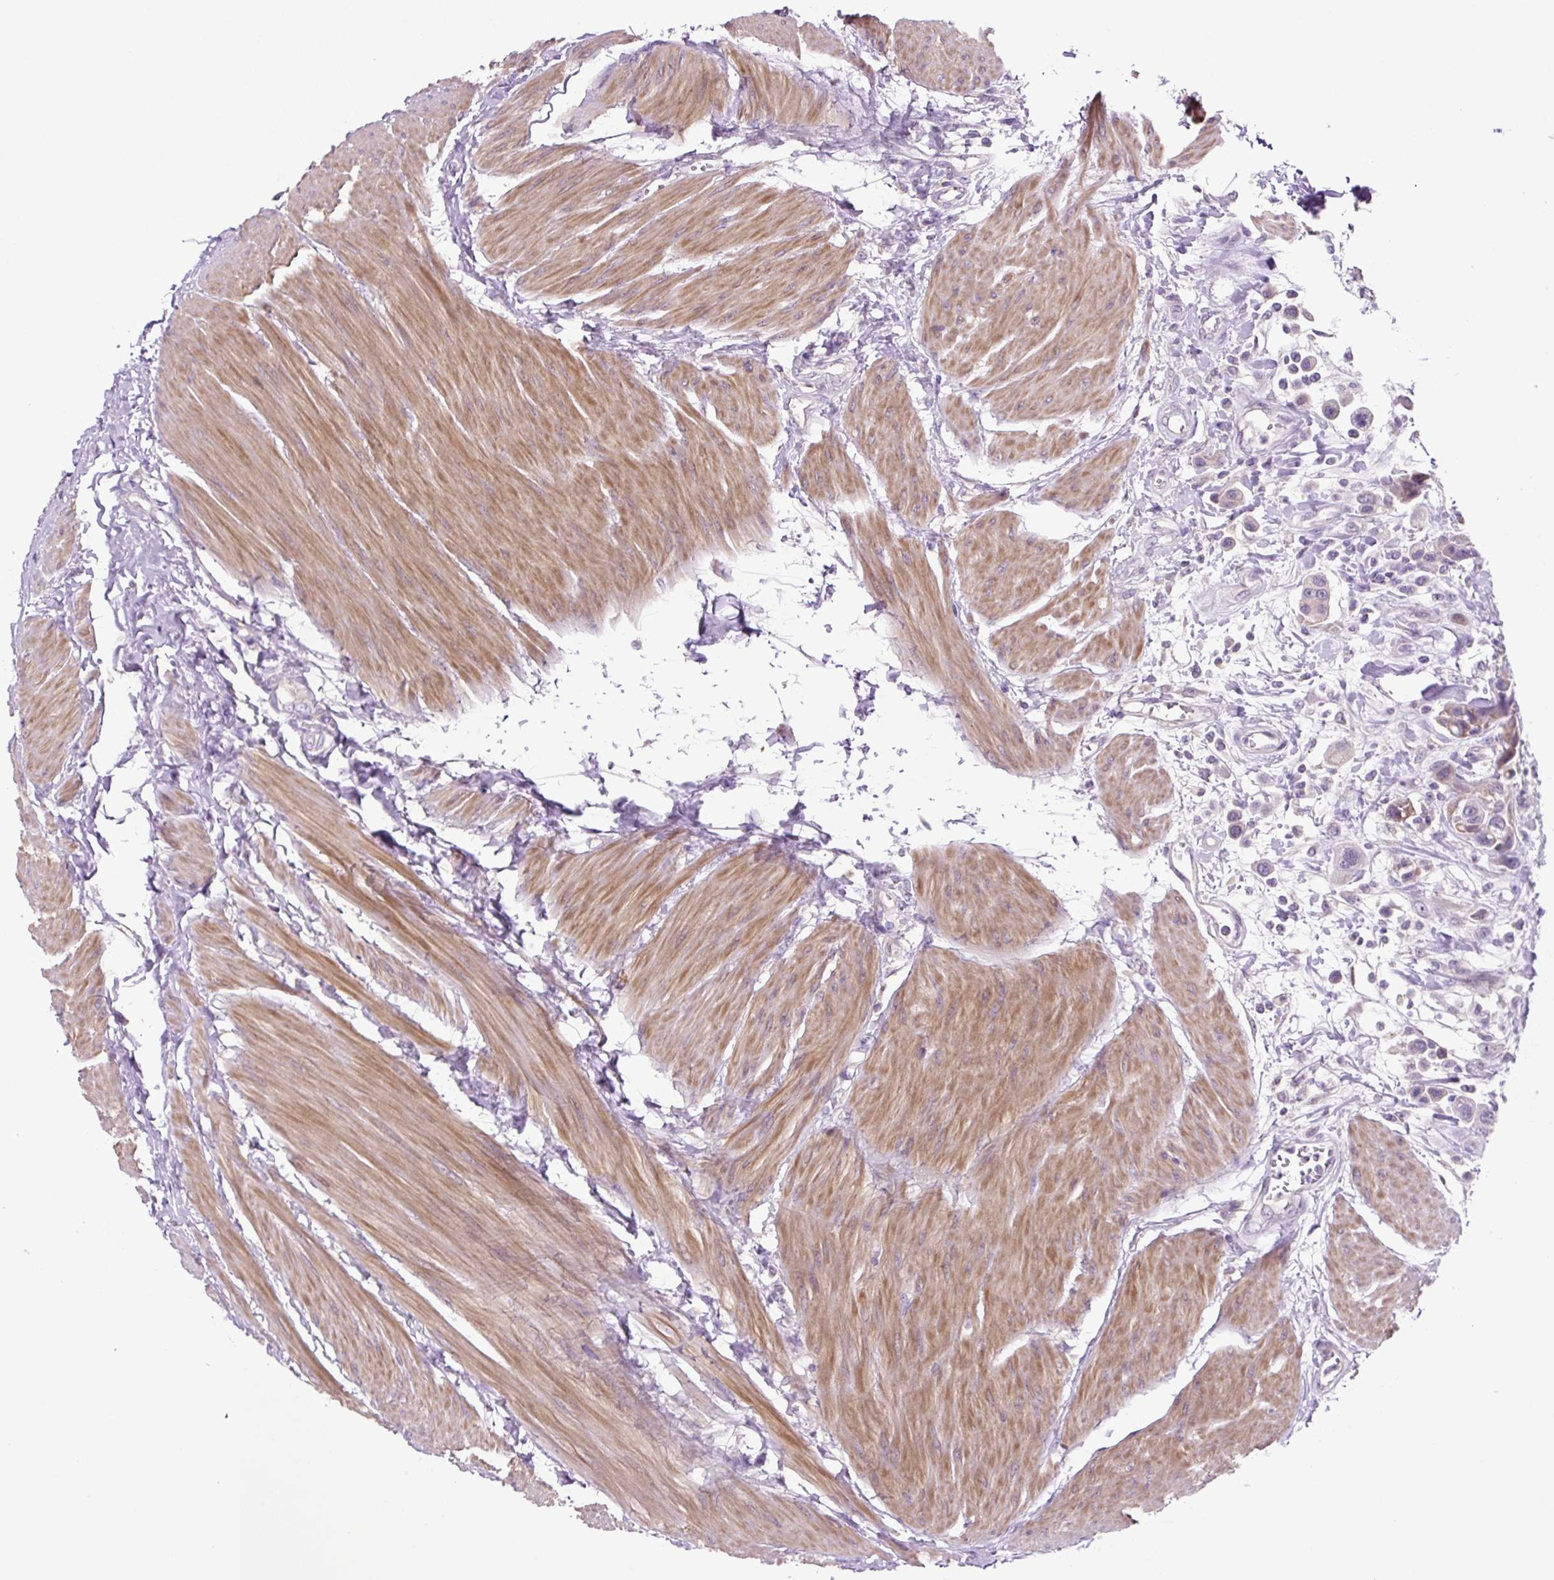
{"staining": {"intensity": "negative", "quantity": "none", "location": "none"}, "tissue": "urothelial cancer", "cell_type": "Tumor cells", "image_type": "cancer", "snomed": [{"axis": "morphology", "description": "Urothelial carcinoma, High grade"}, {"axis": "topography", "description": "Urinary bladder"}], "caption": "There is no significant expression in tumor cells of urothelial carcinoma (high-grade).", "gene": "OGDHL", "patient": {"sex": "male", "age": 50}}